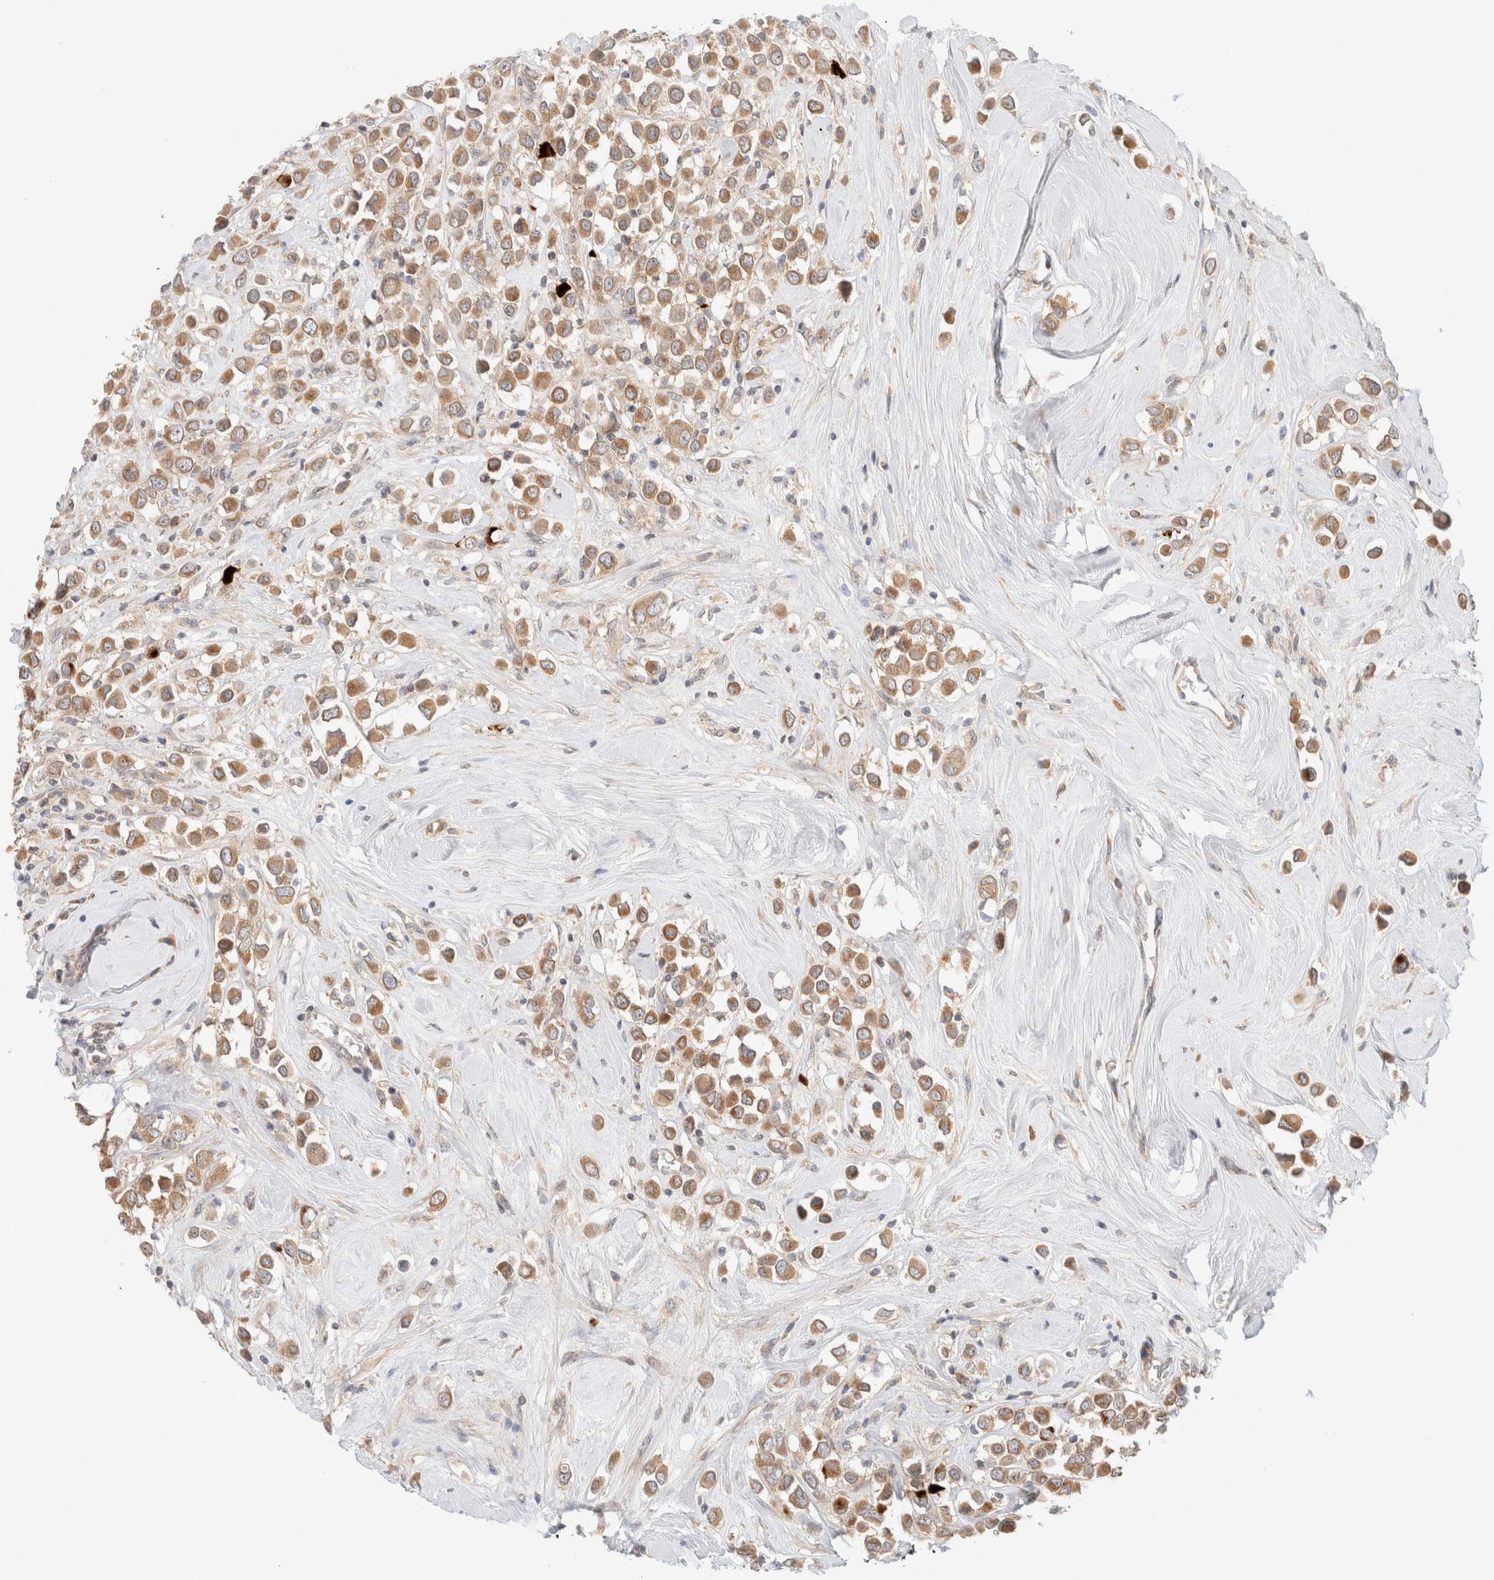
{"staining": {"intensity": "moderate", "quantity": ">75%", "location": "cytoplasmic/membranous"}, "tissue": "breast cancer", "cell_type": "Tumor cells", "image_type": "cancer", "snomed": [{"axis": "morphology", "description": "Duct carcinoma"}, {"axis": "topography", "description": "Breast"}], "caption": "DAB (3,3'-diaminobenzidine) immunohistochemical staining of human breast intraductal carcinoma reveals moderate cytoplasmic/membranous protein positivity in approximately >75% of tumor cells. (Brightfield microscopy of DAB IHC at high magnification).", "gene": "MARK3", "patient": {"sex": "female", "age": 61}}